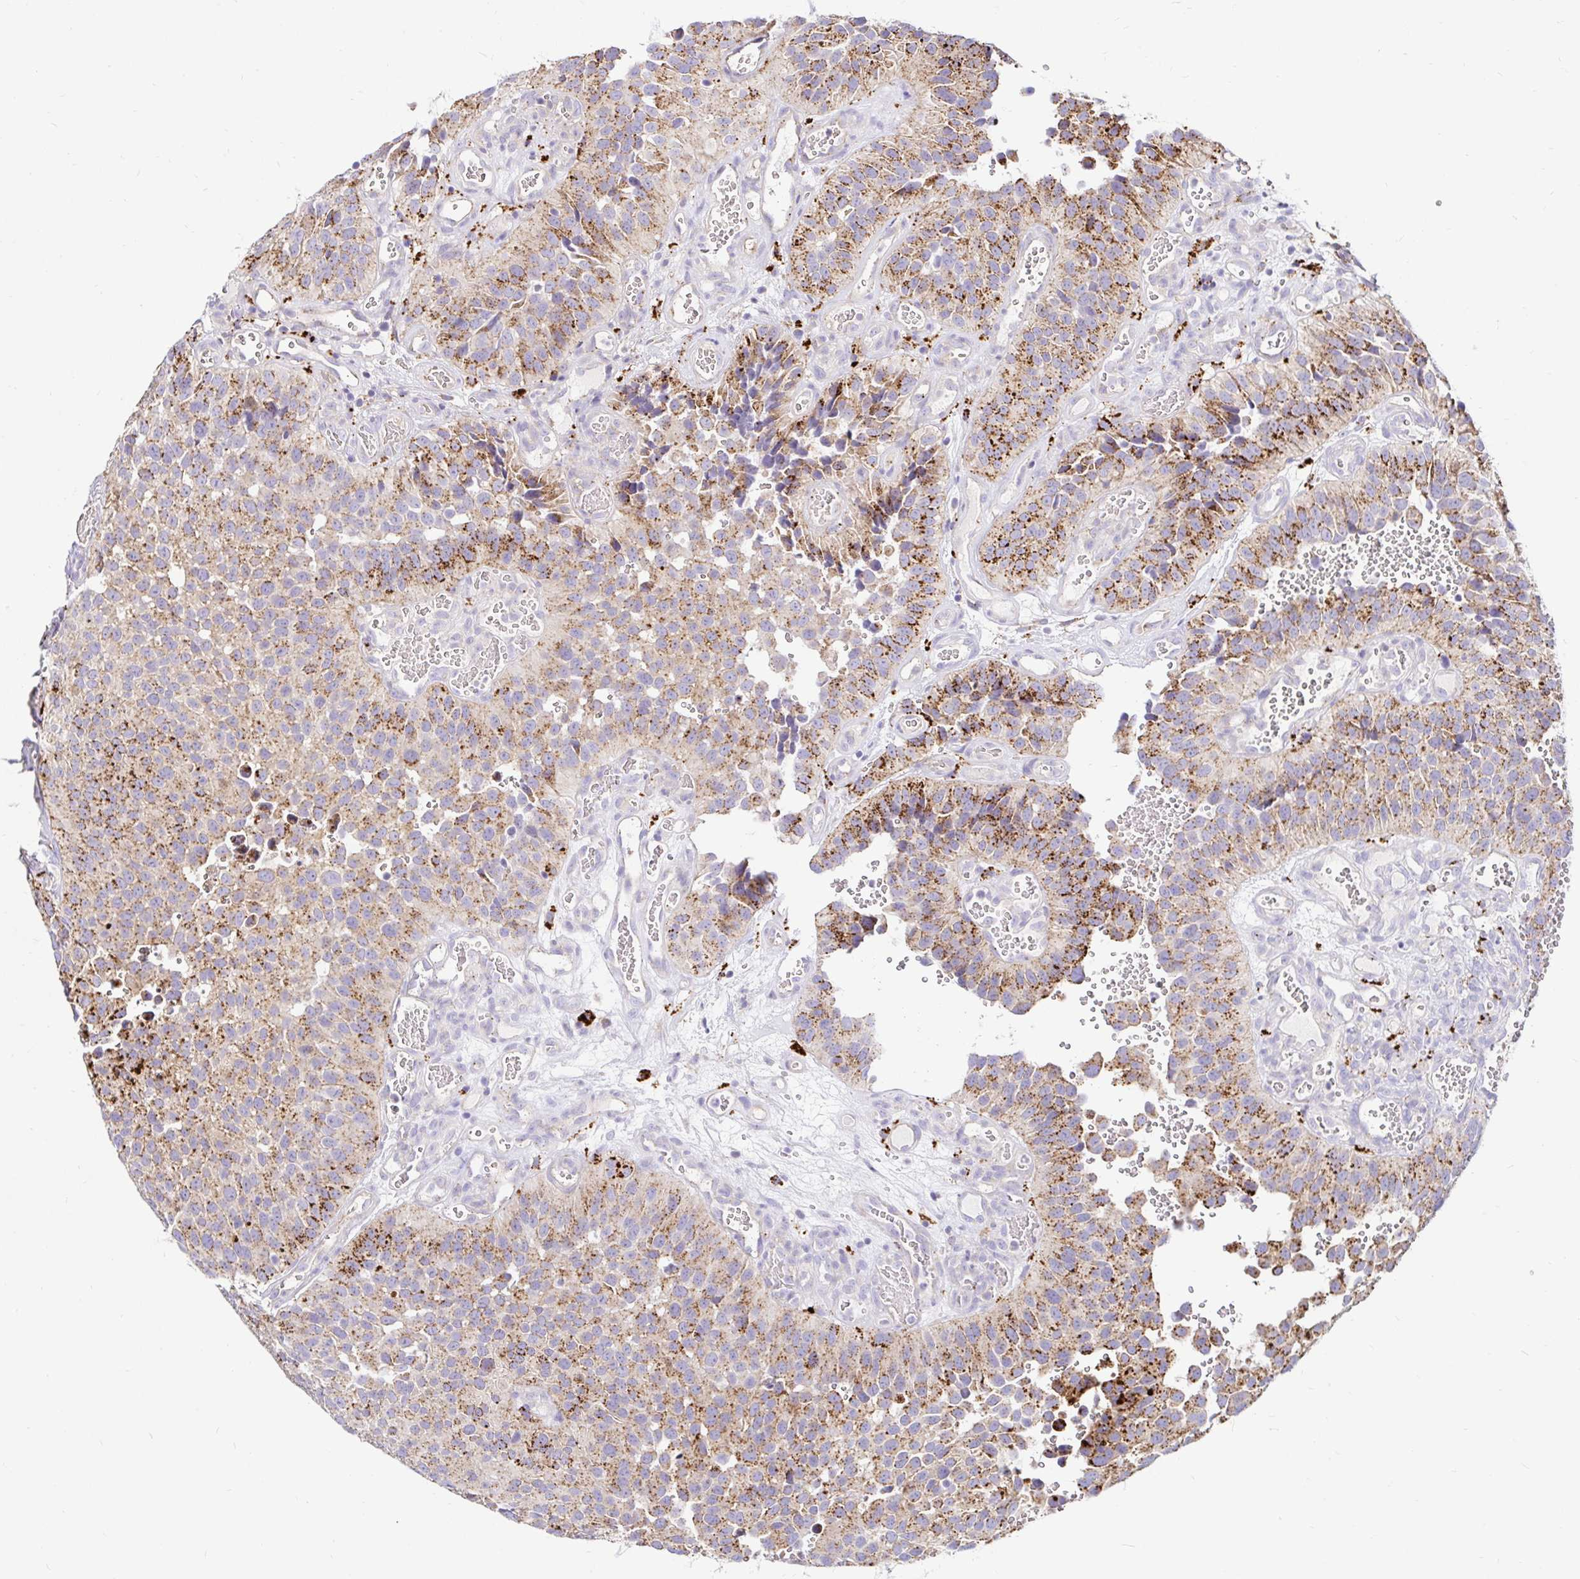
{"staining": {"intensity": "moderate", "quantity": ">75%", "location": "cytoplasmic/membranous"}, "tissue": "urothelial cancer", "cell_type": "Tumor cells", "image_type": "cancer", "snomed": [{"axis": "morphology", "description": "Urothelial carcinoma, Low grade"}, {"axis": "topography", "description": "Urinary bladder"}], "caption": "This image shows IHC staining of human low-grade urothelial carcinoma, with medium moderate cytoplasmic/membranous staining in approximately >75% of tumor cells.", "gene": "FUCA1", "patient": {"sex": "male", "age": 76}}